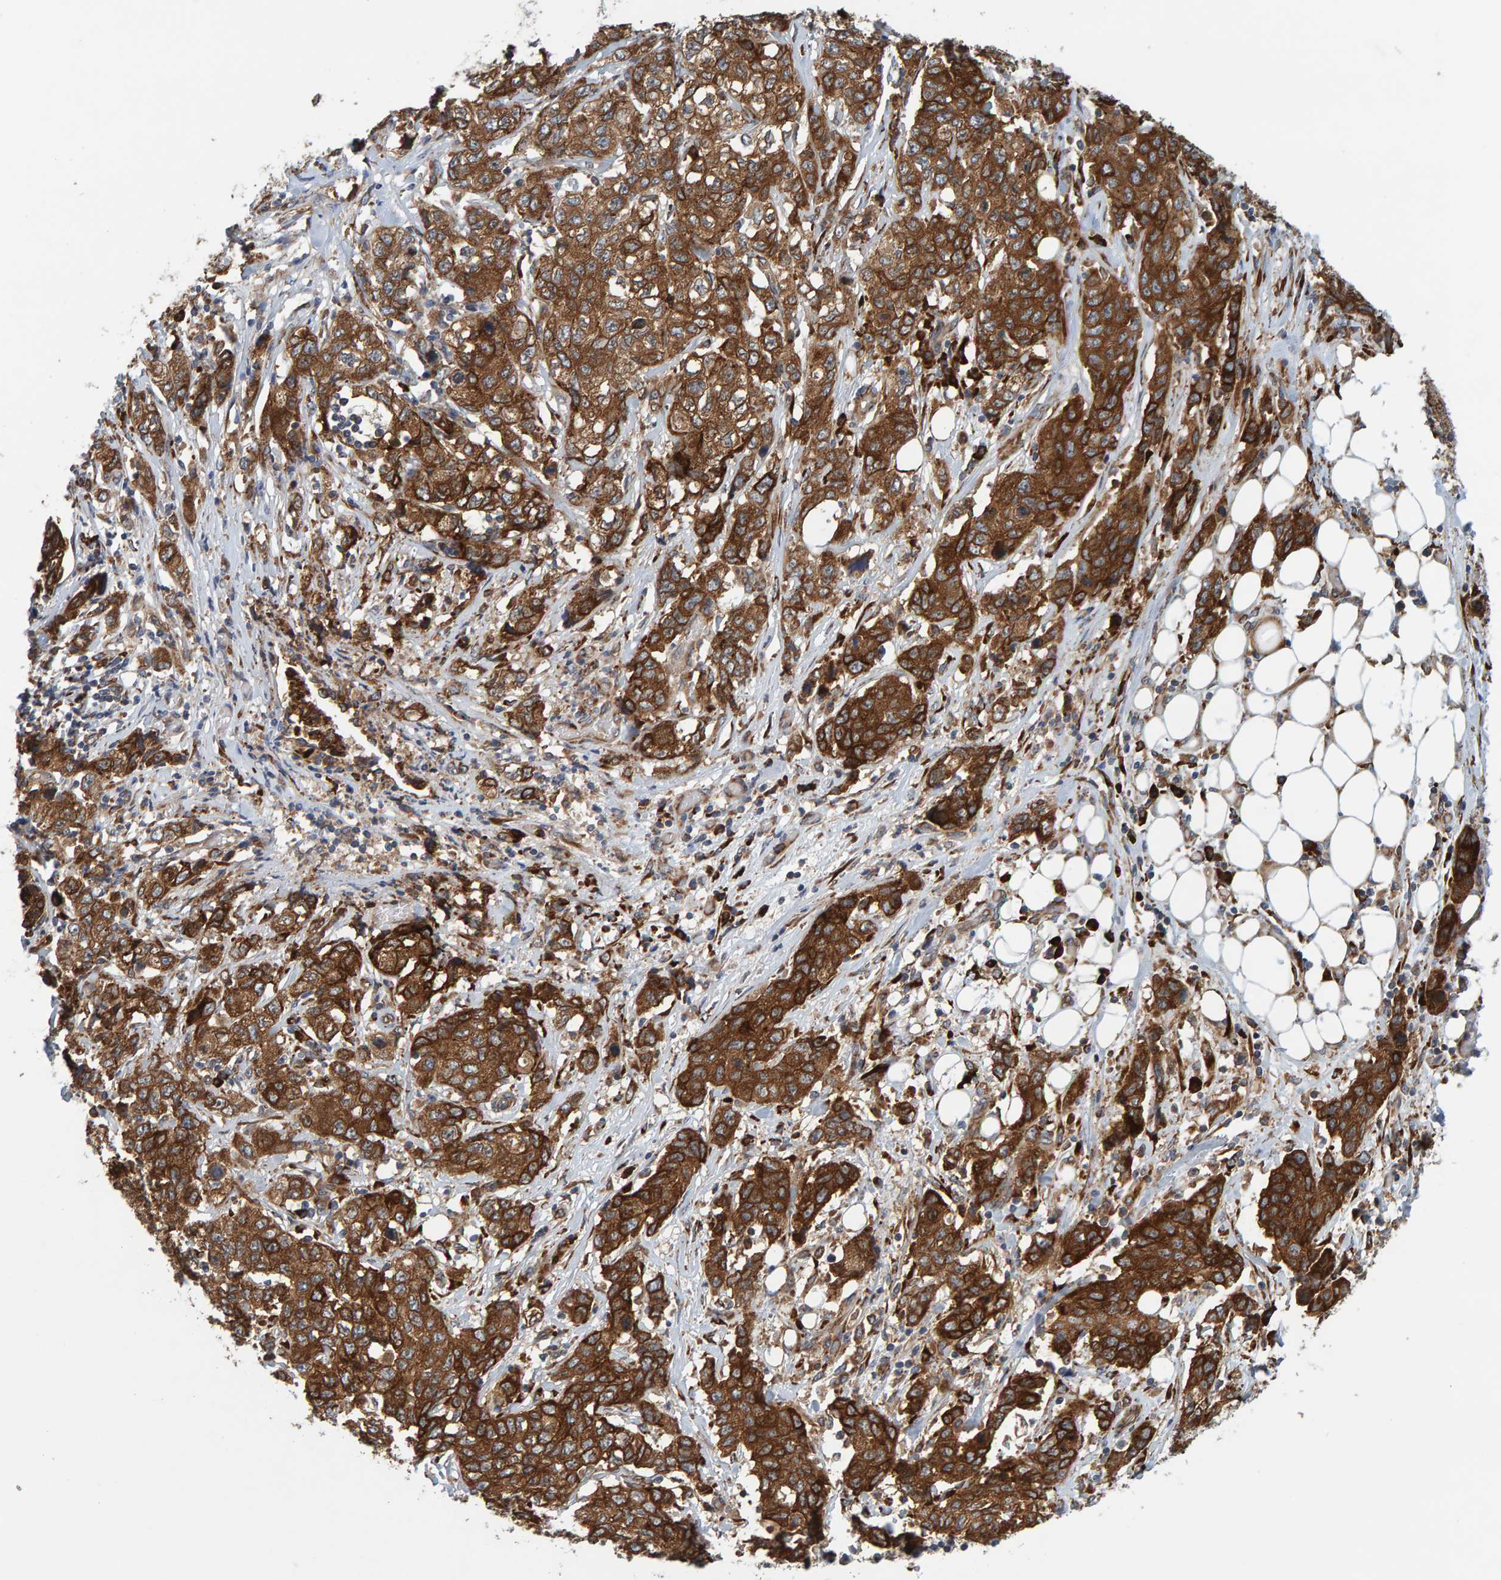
{"staining": {"intensity": "strong", "quantity": ">75%", "location": "cytoplasmic/membranous"}, "tissue": "stomach cancer", "cell_type": "Tumor cells", "image_type": "cancer", "snomed": [{"axis": "morphology", "description": "Adenocarcinoma, NOS"}, {"axis": "topography", "description": "Stomach"}], "caption": "Protein staining of stomach cancer (adenocarcinoma) tissue exhibits strong cytoplasmic/membranous positivity in about >75% of tumor cells.", "gene": "BAIAP2", "patient": {"sex": "male", "age": 48}}